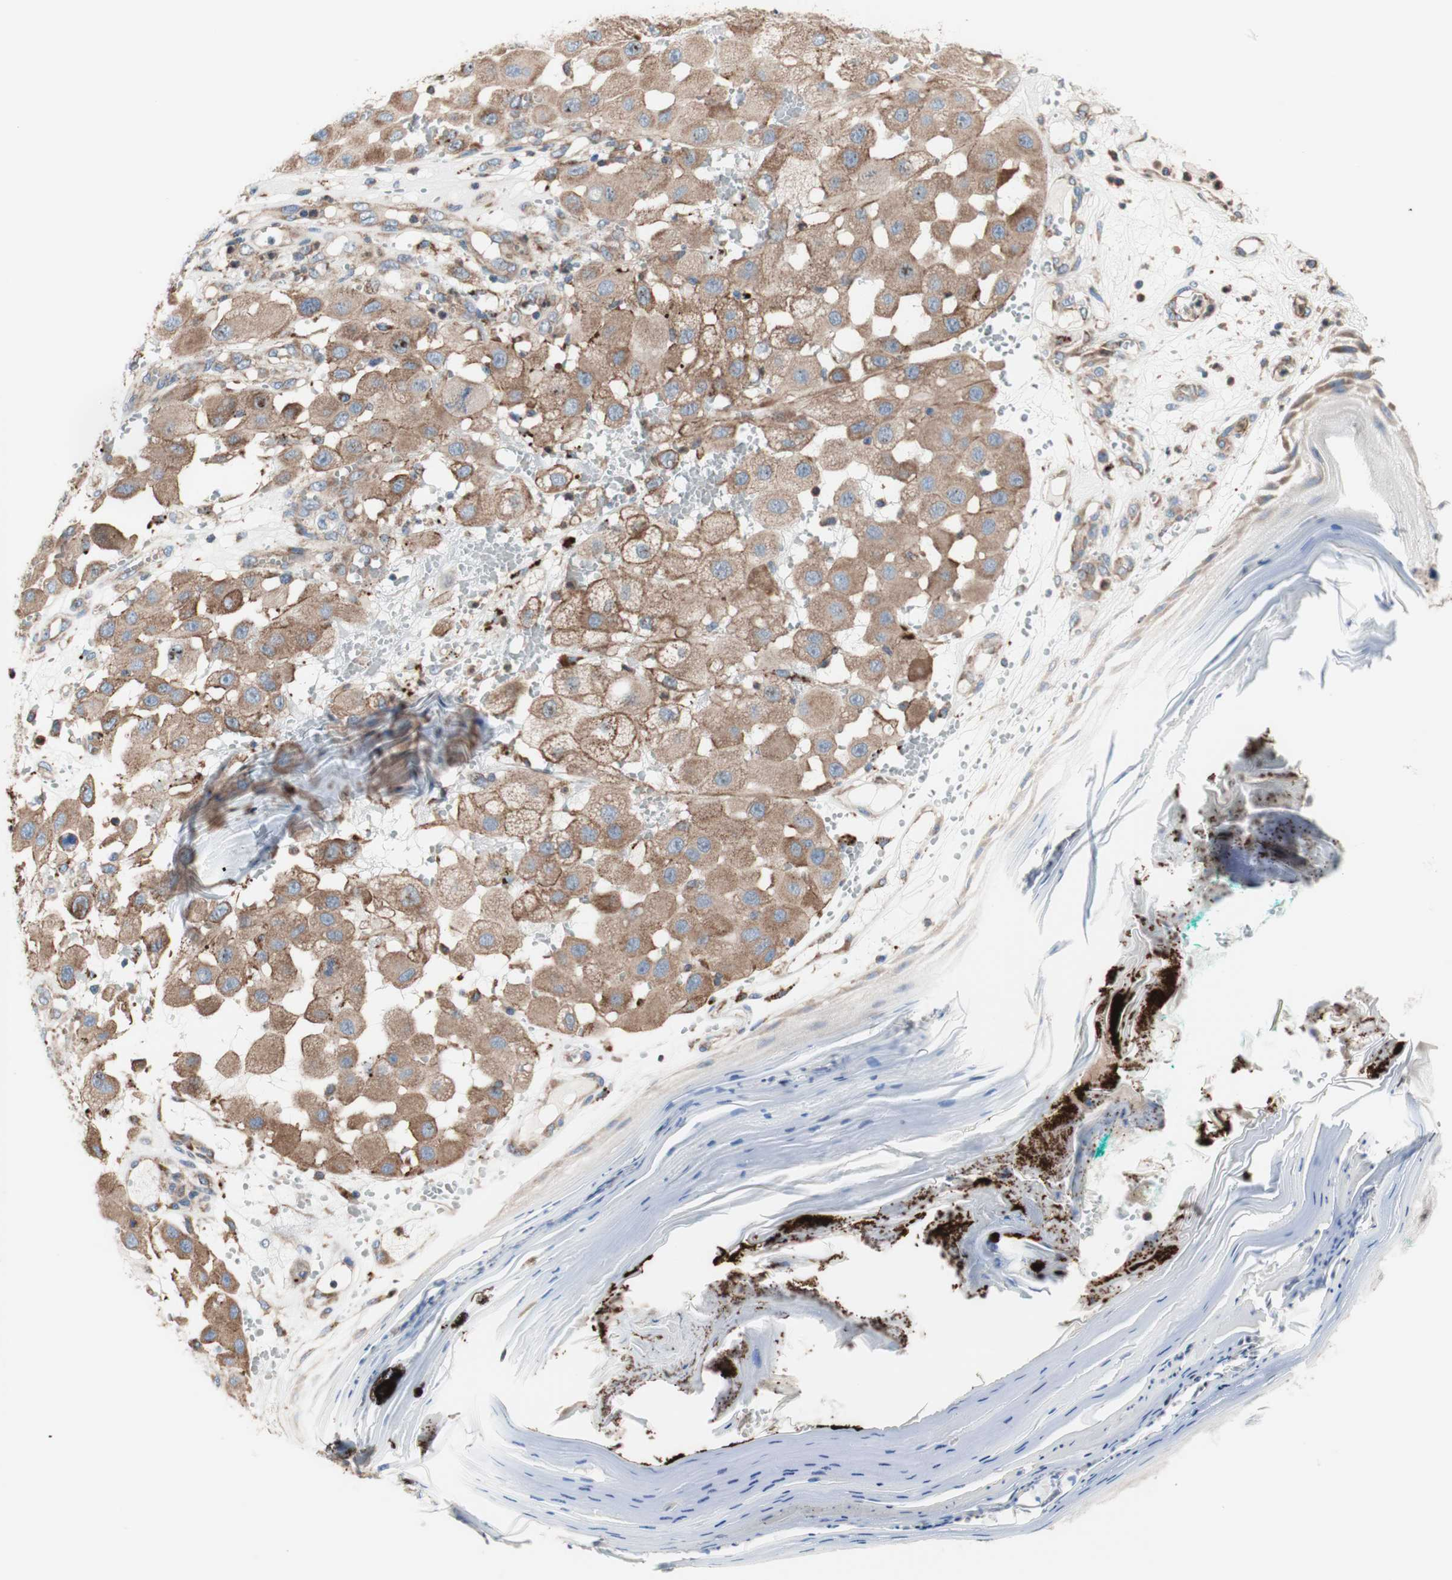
{"staining": {"intensity": "moderate", "quantity": ">75%", "location": "cytoplasmic/membranous"}, "tissue": "melanoma", "cell_type": "Tumor cells", "image_type": "cancer", "snomed": [{"axis": "morphology", "description": "Malignant melanoma, NOS"}, {"axis": "topography", "description": "Skin"}], "caption": "IHC micrograph of neoplastic tissue: human melanoma stained using IHC reveals medium levels of moderate protein expression localized specifically in the cytoplasmic/membranous of tumor cells, appearing as a cytoplasmic/membranous brown color.", "gene": "FMR1", "patient": {"sex": "female", "age": 81}}